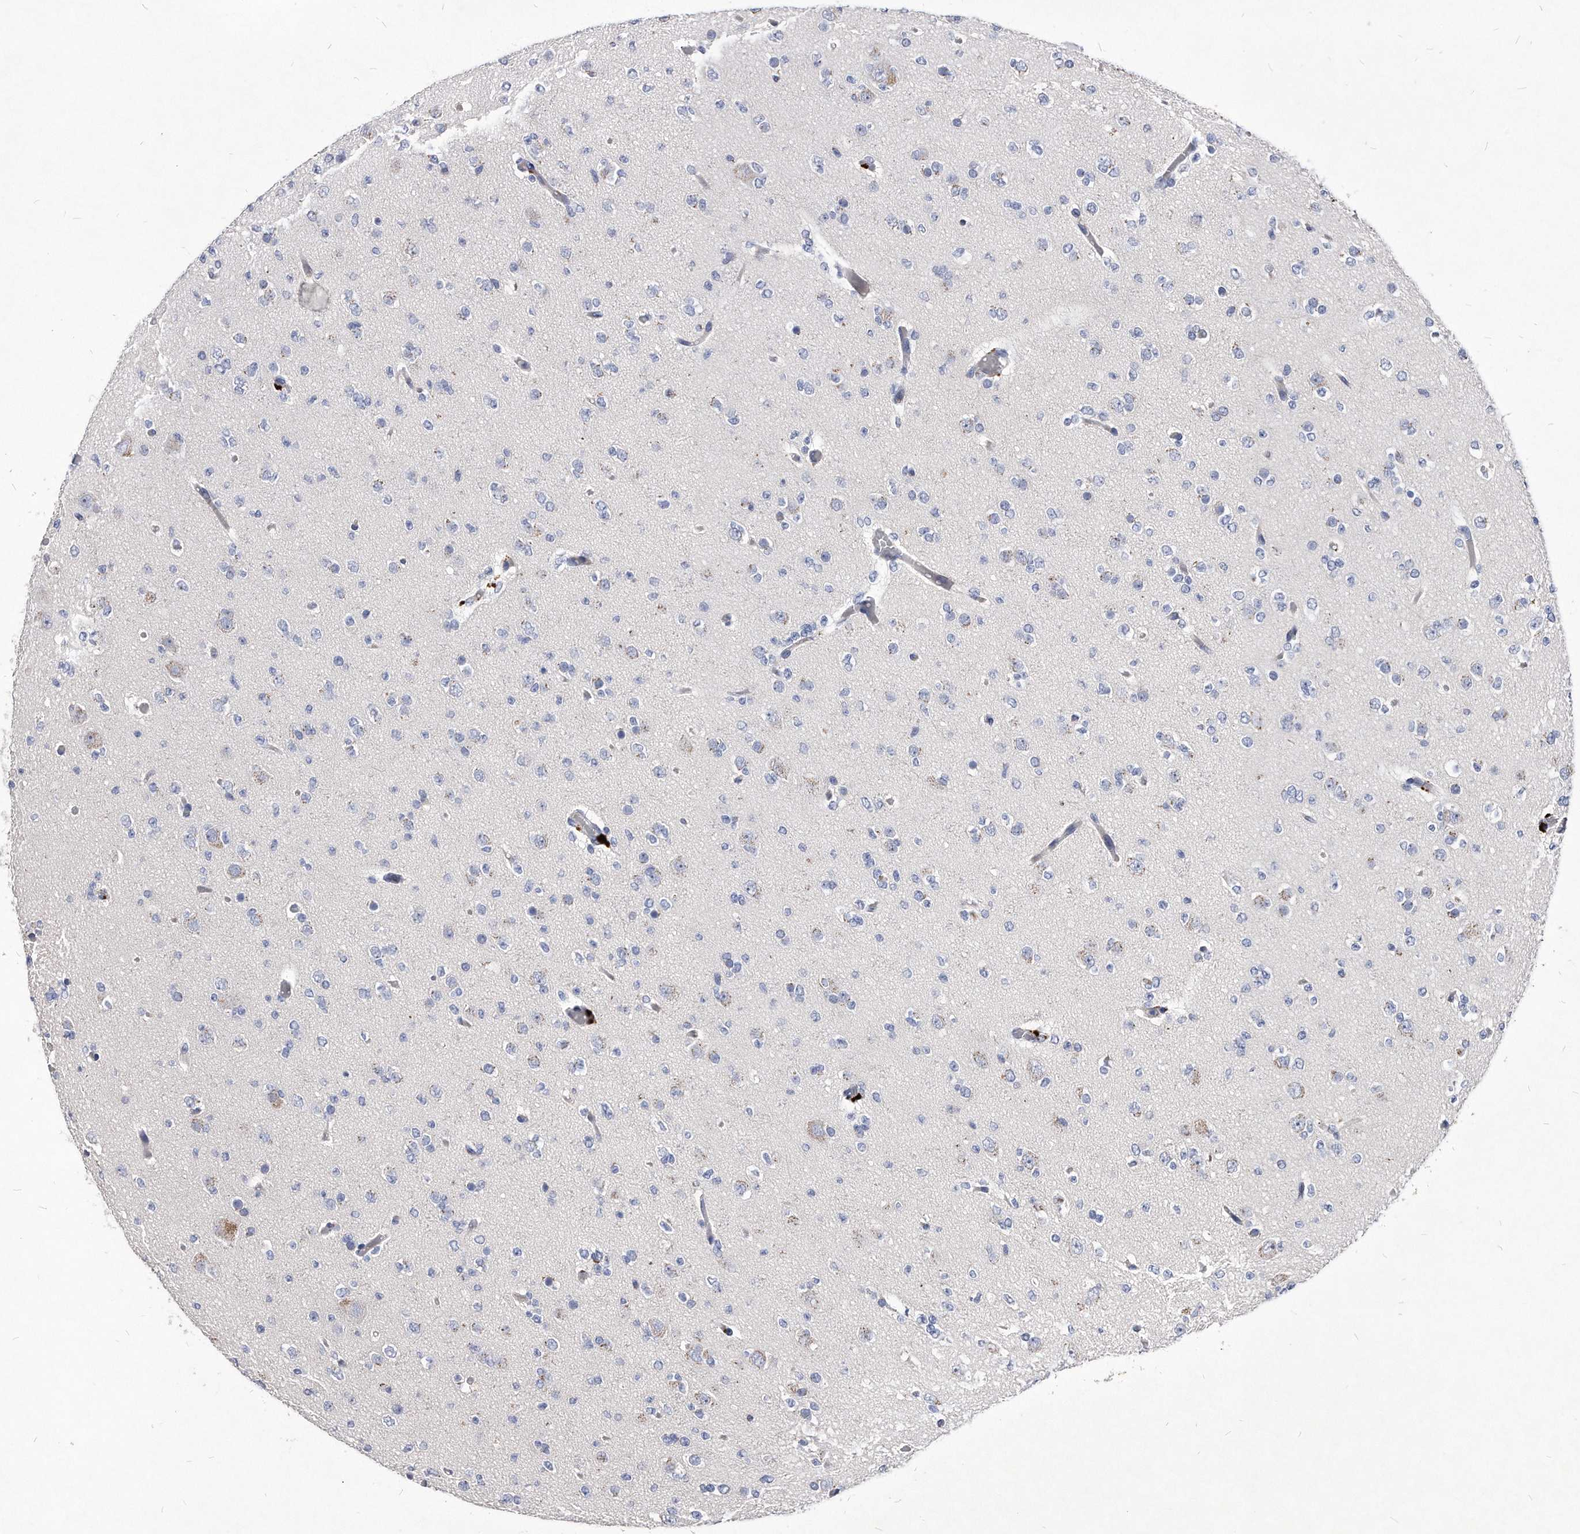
{"staining": {"intensity": "negative", "quantity": "none", "location": "none"}, "tissue": "glioma", "cell_type": "Tumor cells", "image_type": "cancer", "snomed": [{"axis": "morphology", "description": "Glioma, malignant, Low grade"}, {"axis": "topography", "description": "Brain"}], "caption": "Immunohistochemistry (IHC) histopathology image of human glioma stained for a protein (brown), which reveals no expression in tumor cells. (Brightfield microscopy of DAB immunohistochemistry (IHC) at high magnification).", "gene": "MGAT4A", "patient": {"sex": "female", "age": 22}}